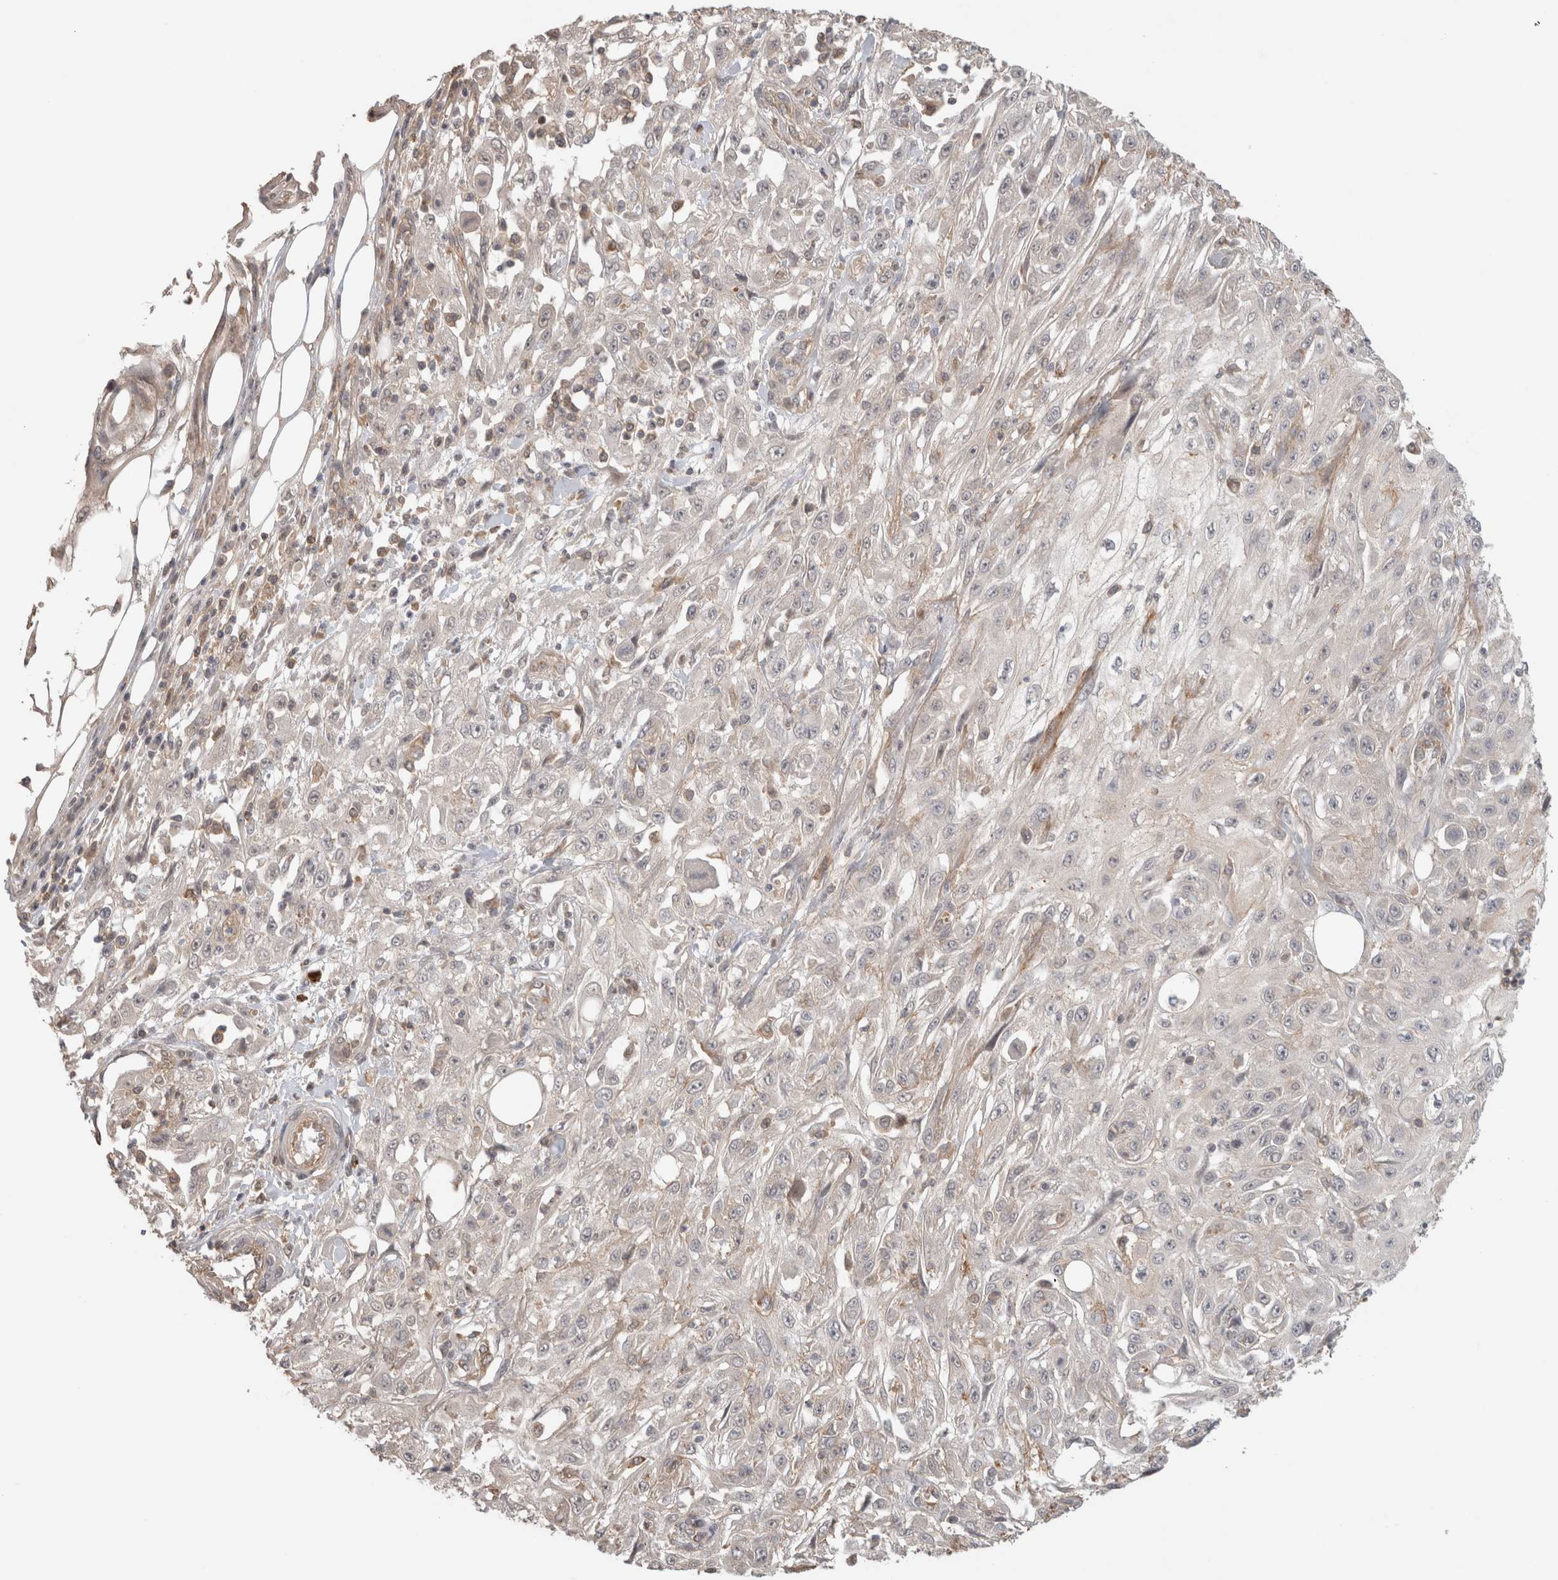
{"staining": {"intensity": "negative", "quantity": "none", "location": "none"}, "tissue": "skin cancer", "cell_type": "Tumor cells", "image_type": "cancer", "snomed": [{"axis": "morphology", "description": "Squamous cell carcinoma, NOS"}, {"axis": "morphology", "description": "Squamous cell carcinoma, metastatic, NOS"}, {"axis": "topography", "description": "Skin"}, {"axis": "topography", "description": "Lymph node"}], "caption": "An image of human skin cancer is negative for staining in tumor cells.", "gene": "HSPG2", "patient": {"sex": "male", "age": 75}}